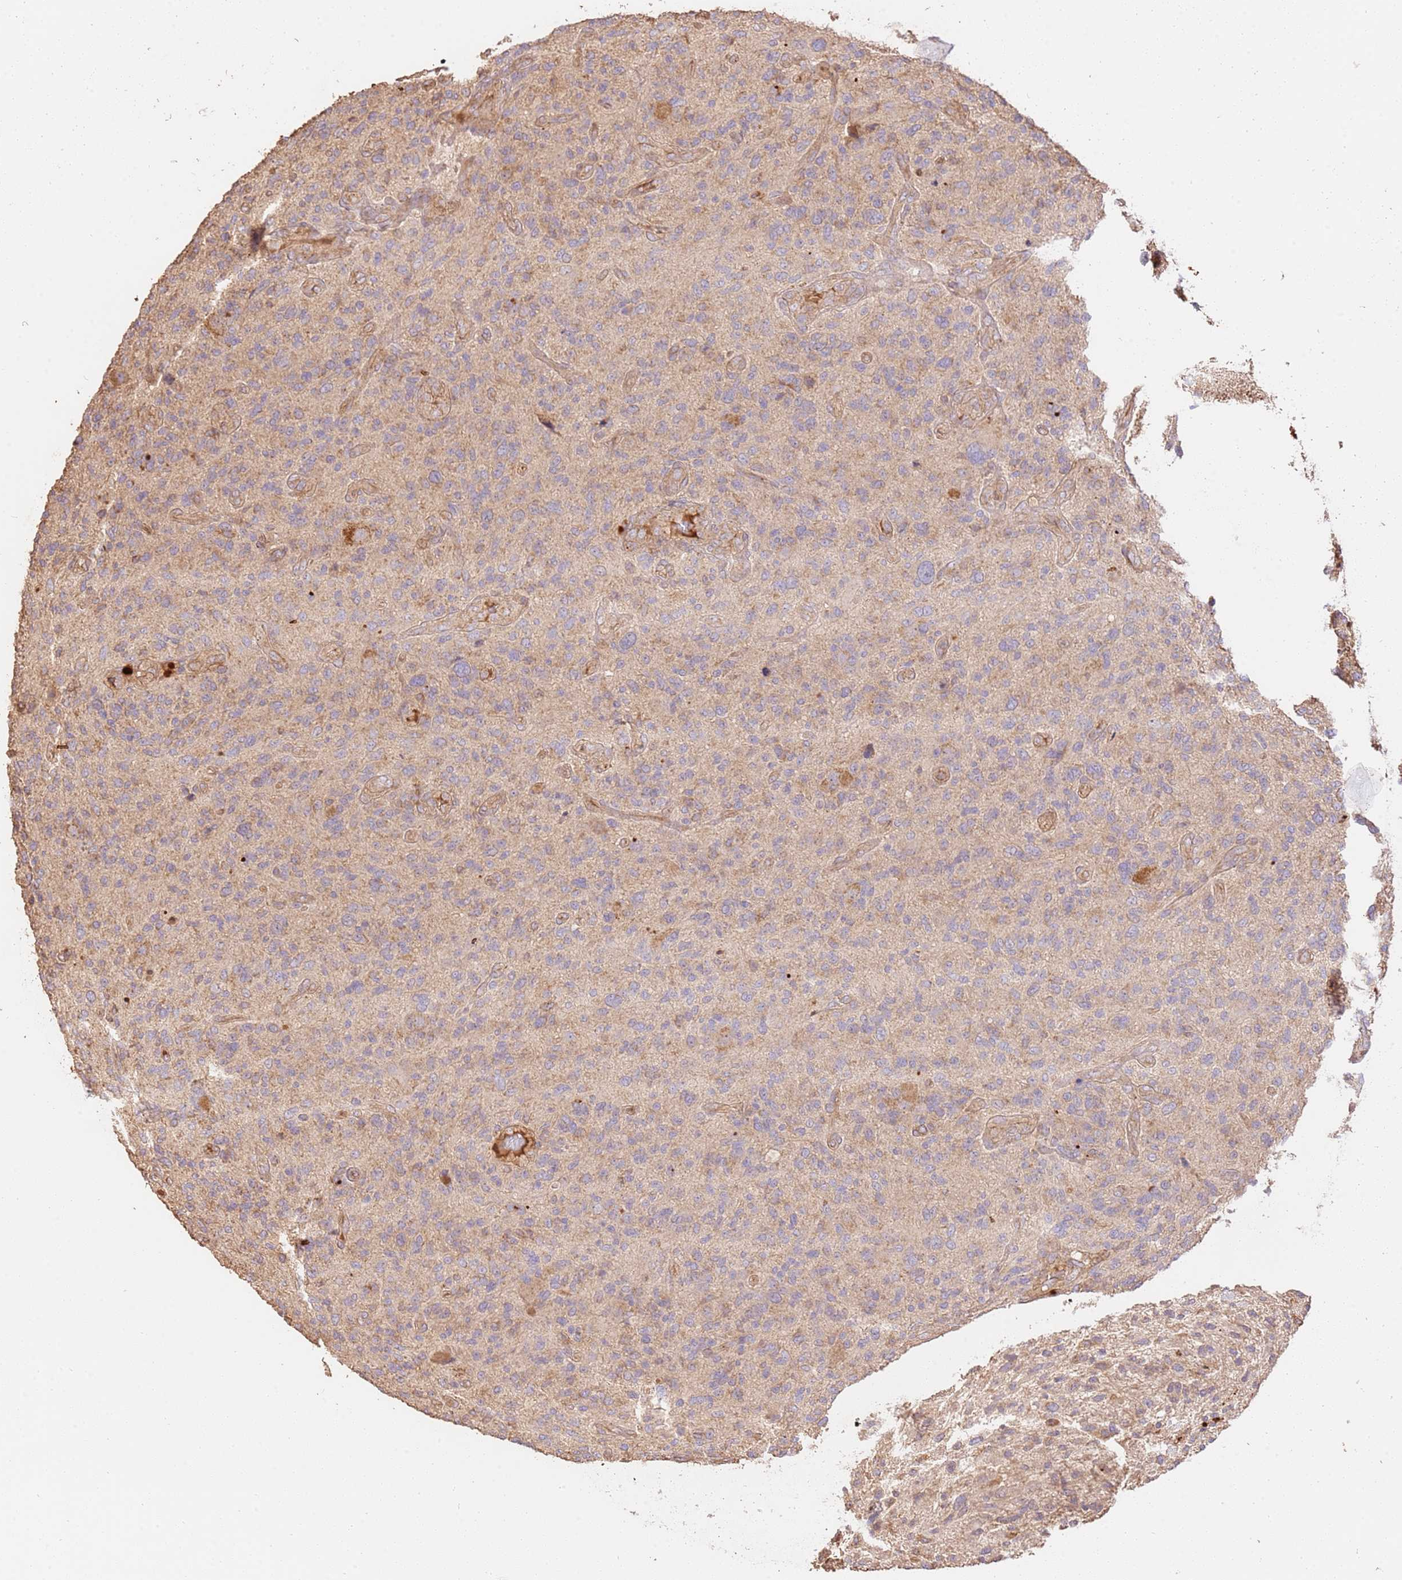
{"staining": {"intensity": "weak", "quantity": "<25%", "location": "cytoplasmic/membranous"}, "tissue": "glioma", "cell_type": "Tumor cells", "image_type": "cancer", "snomed": [{"axis": "morphology", "description": "Glioma, malignant, High grade"}, {"axis": "topography", "description": "Brain"}], "caption": "Photomicrograph shows no significant protein positivity in tumor cells of malignant glioma (high-grade).", "gene": "CEP55", "patient": {"sex": "male", "age": 47}}